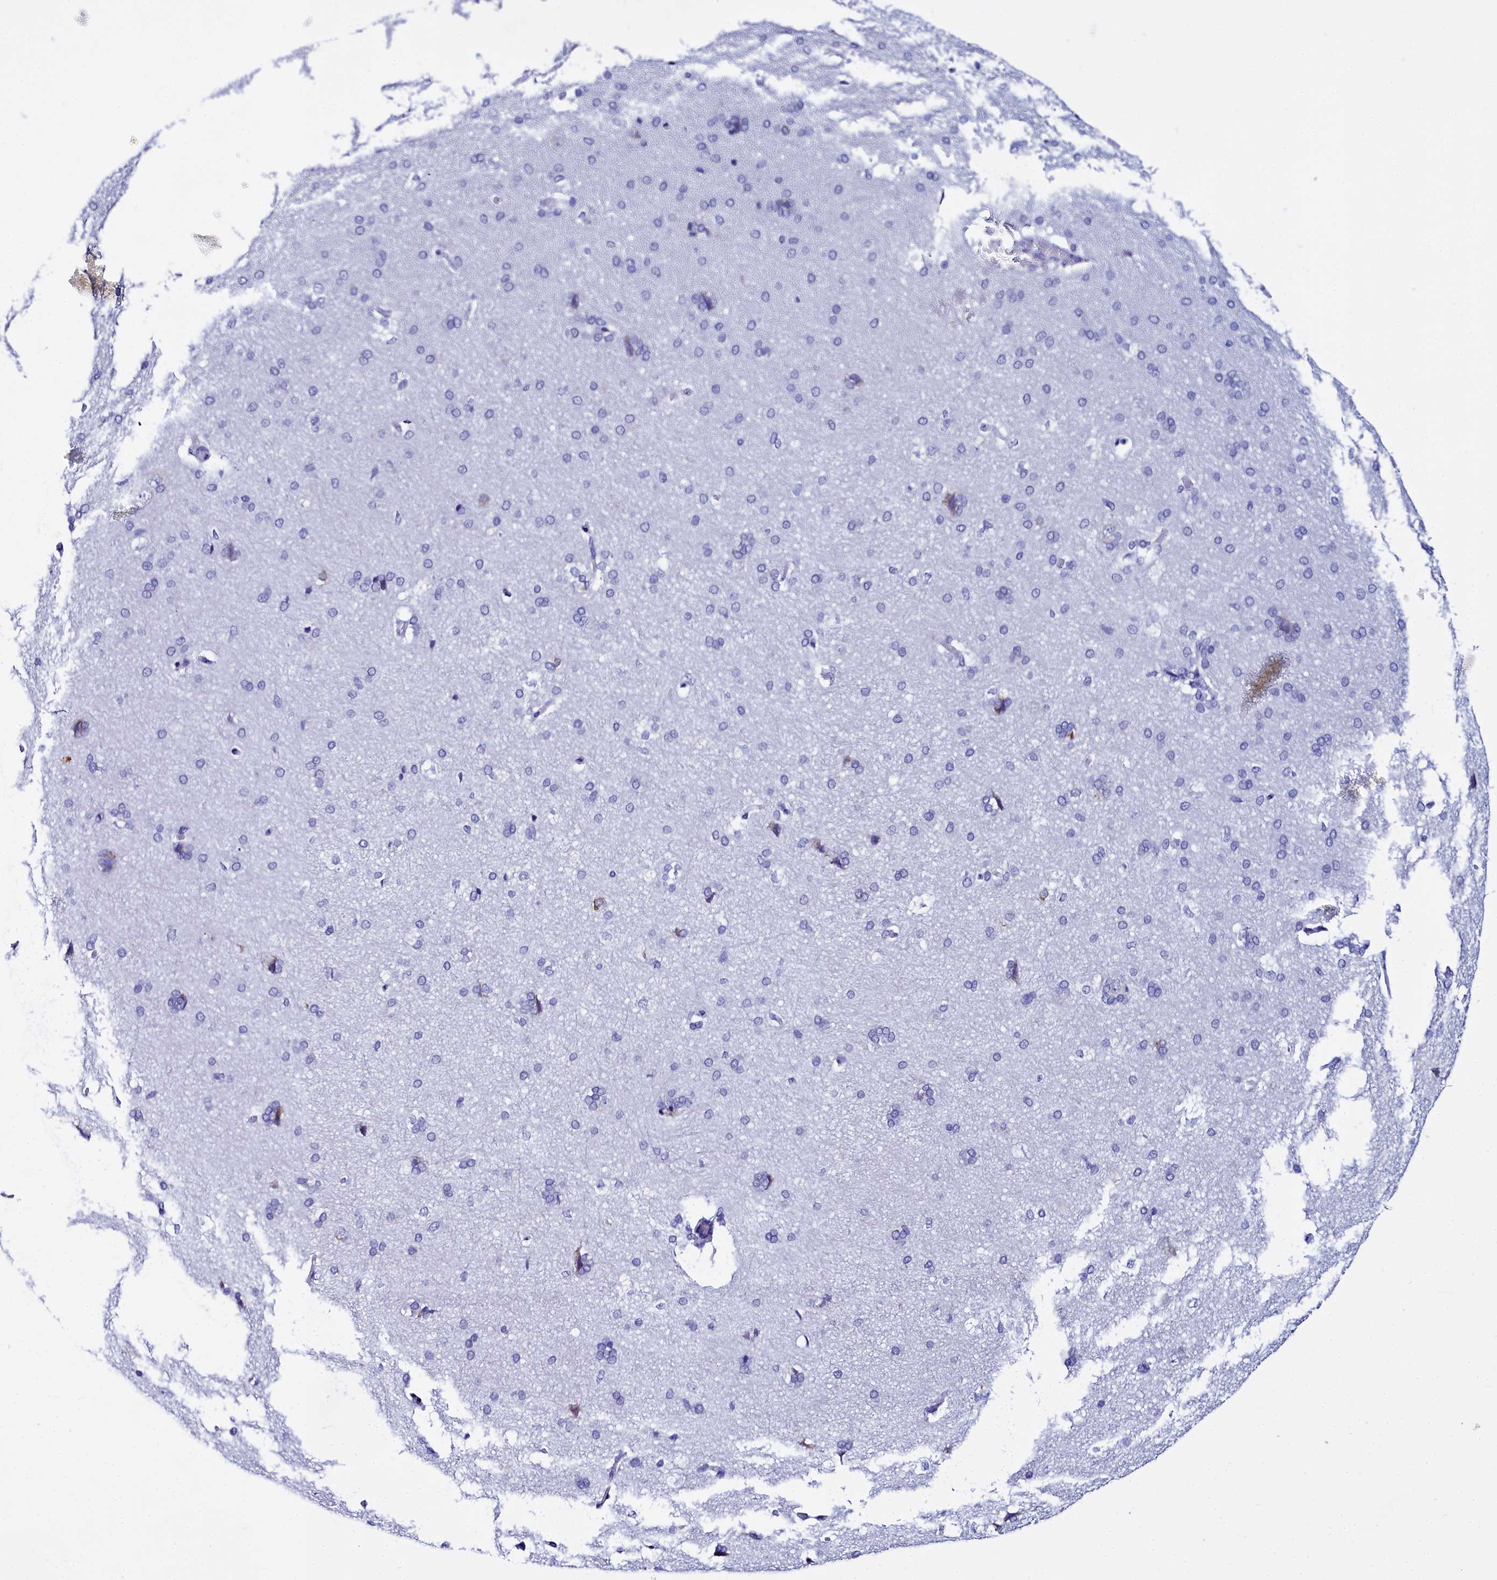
{"staining": {"intensity": "negative", "quantity": "none", "location": "none"}, "tissue": "cerebral cortex", "cell_type": "Endothelial cells", "image_type": "normal", "snomed": [{"axis": "morphology", "description": "Normal tissue, NOS"}, {"axis": "topography", "description": "Cerebral cortex"}], "caption": "This is an IHC photomicrograph of unremarkable cerebral cortex. There is no positivity in endothelial cells.", "gene": "TXNDC5", "patient": {"sex": "male", "age": 62}}